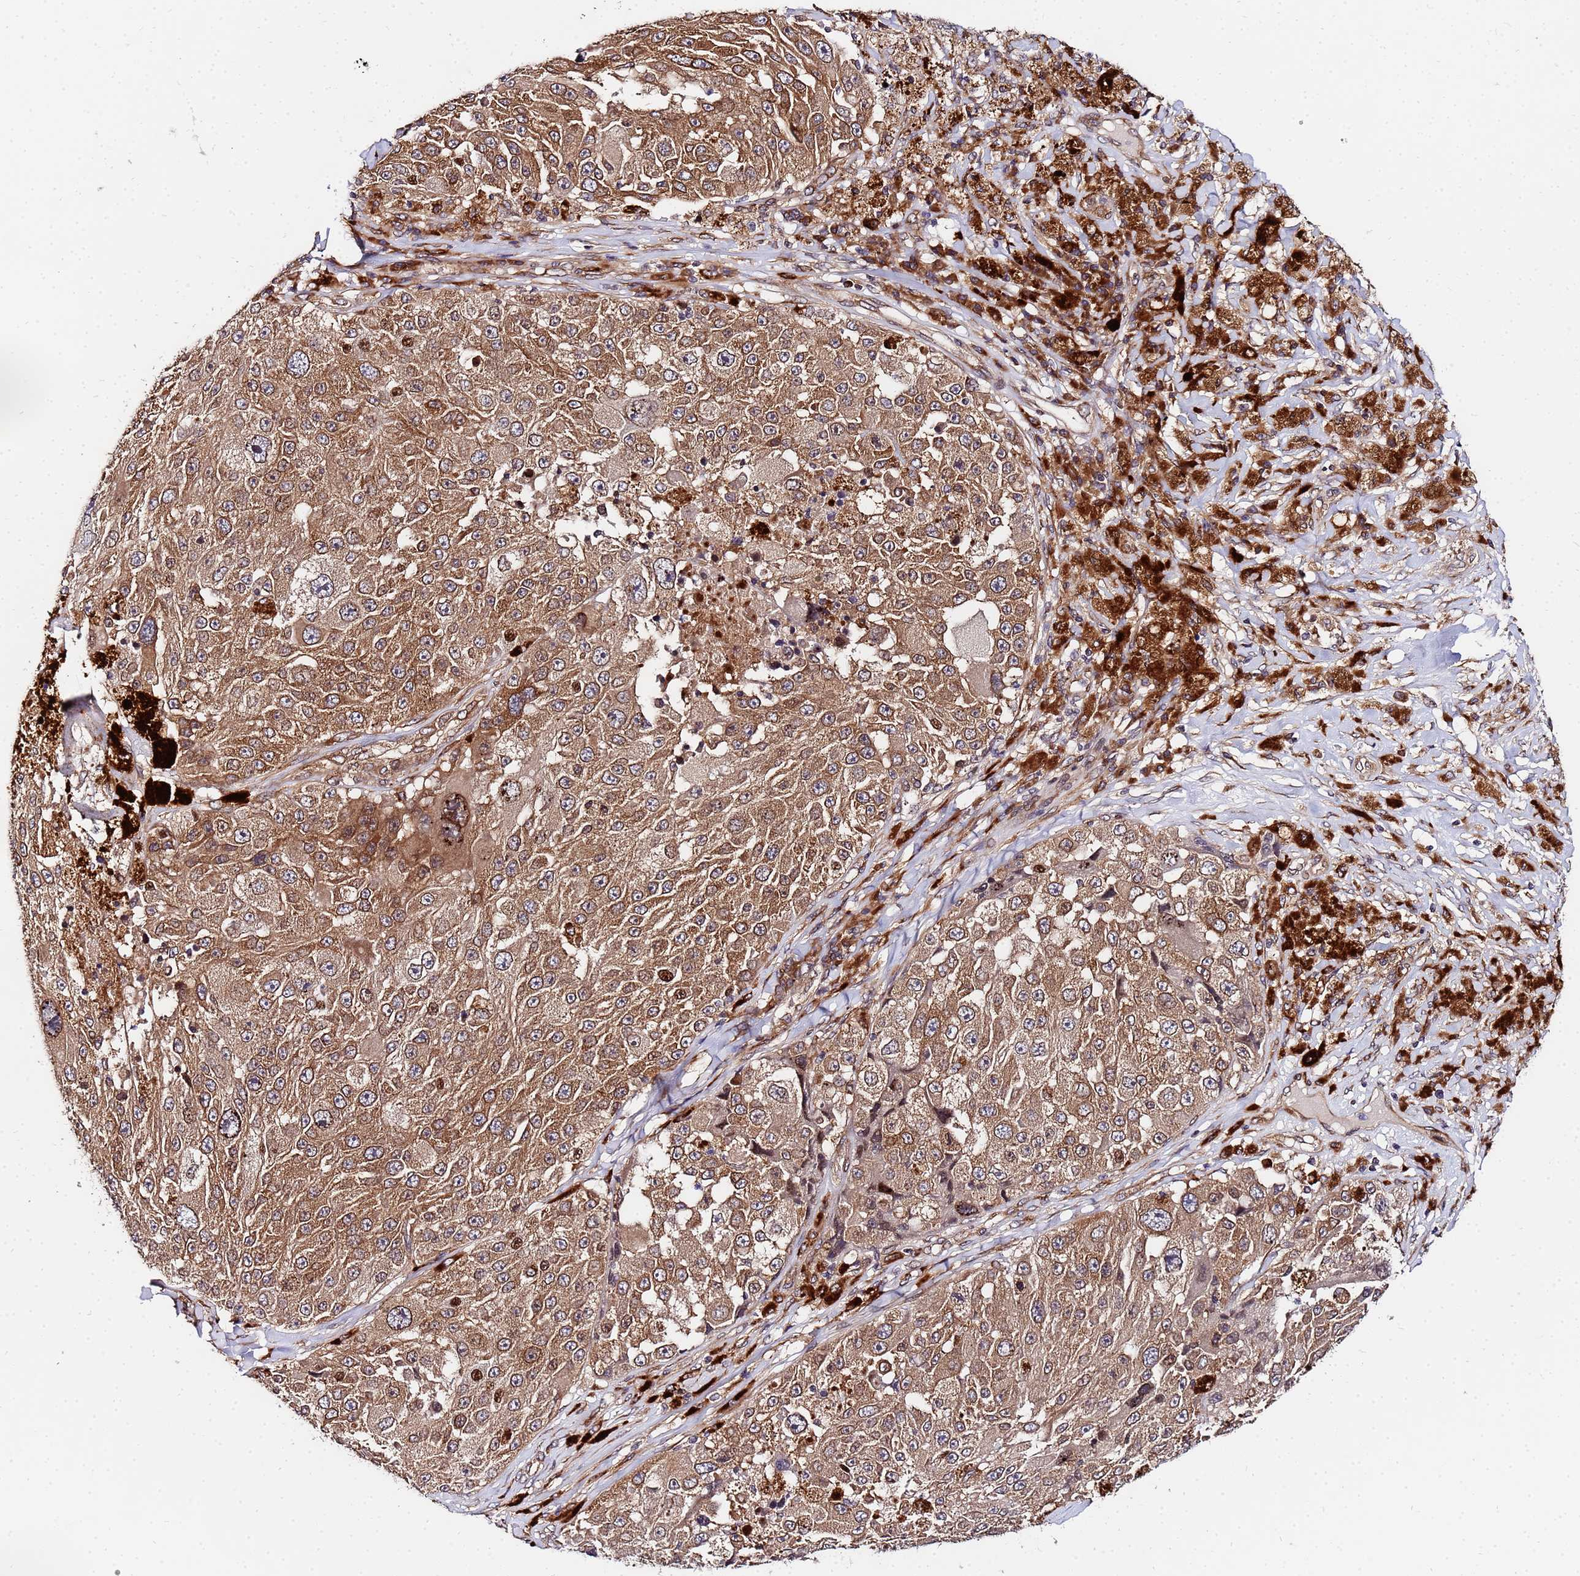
{"staining": {"intensity": "moderate", "quantity": ">75%", "location": "cytoplasmic/membranous,nuclear"}, "tissue": "melanoma", "cell_type": "Tumor cells", "image_type": "cancer", "snomed": [{"axis": "morphology", "description": "Malignant melanoma, Metastatic site"}, {"axis": "topography", "description": "Lymph node"}], "caption": "Moderate cytoplasmic/membranous and nuclear positivity is seen in approximately >75% of tumor cells in malignant melanoma (metastatic site).", "gene": "UNC93B1", "patient": {"sex": "male", "age": 62}}